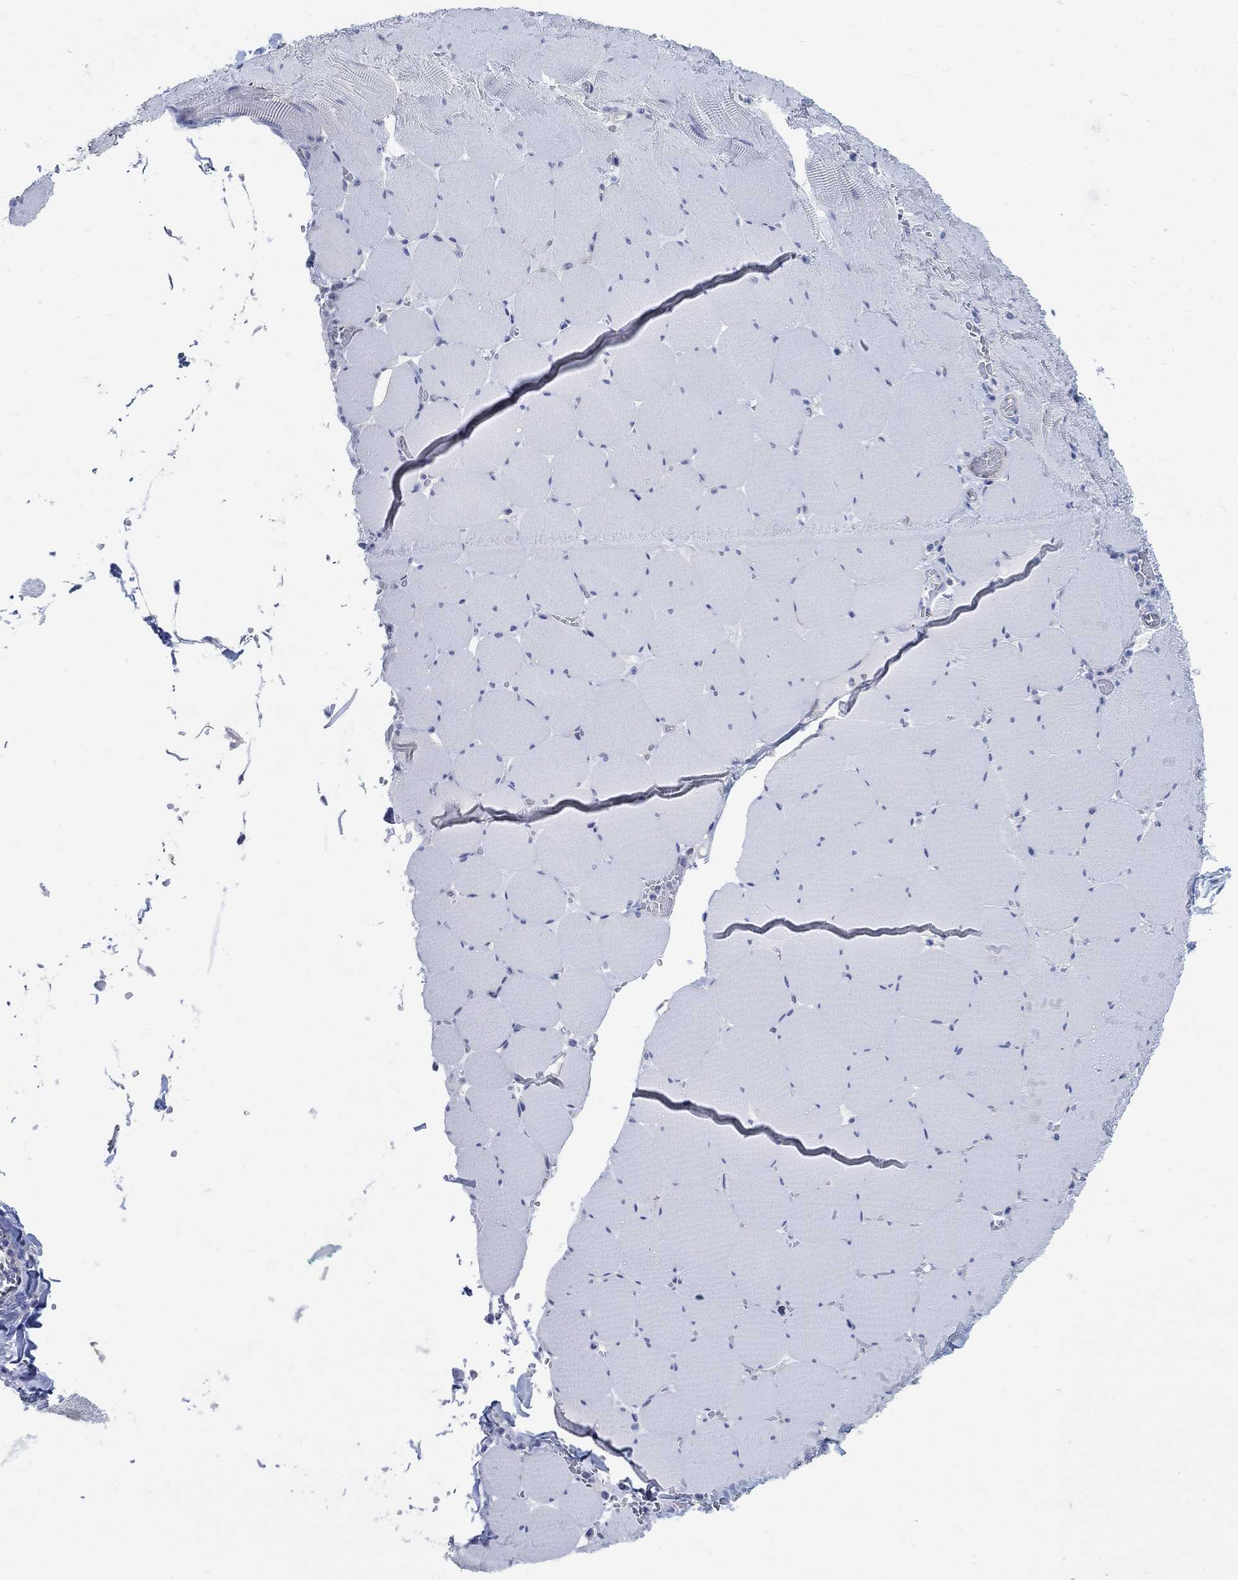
{"staining": {"intensity": "negative", "quantity": "none", "location": "none"}, "tissue": "skeletal muscle", "cell_type": "Myocytes", "image_type": "normal", "snomed": [{"axis": "morphology", "description": "Normal tissue, NOS"}, {"axis": "morphology", "description": "Malignant melanoma, Metastatic site"}, {"axis": "topography", "description": "Skeletal muscle"}], "caption": "A high-resolution micrograph shows immunohistochemistry (IHC) staining of benign skeletal muscle, which shows no significant positivity in myocytes. Brightfield microscopy of immunohistochemistry (IHC) stained with DAB (3,3'-diaminobenzidine) (brown) and hematoxylin (blue), captured at high magnification.", "gene": "PHF21B", "patient": {"sex": "male", "age": 50}}